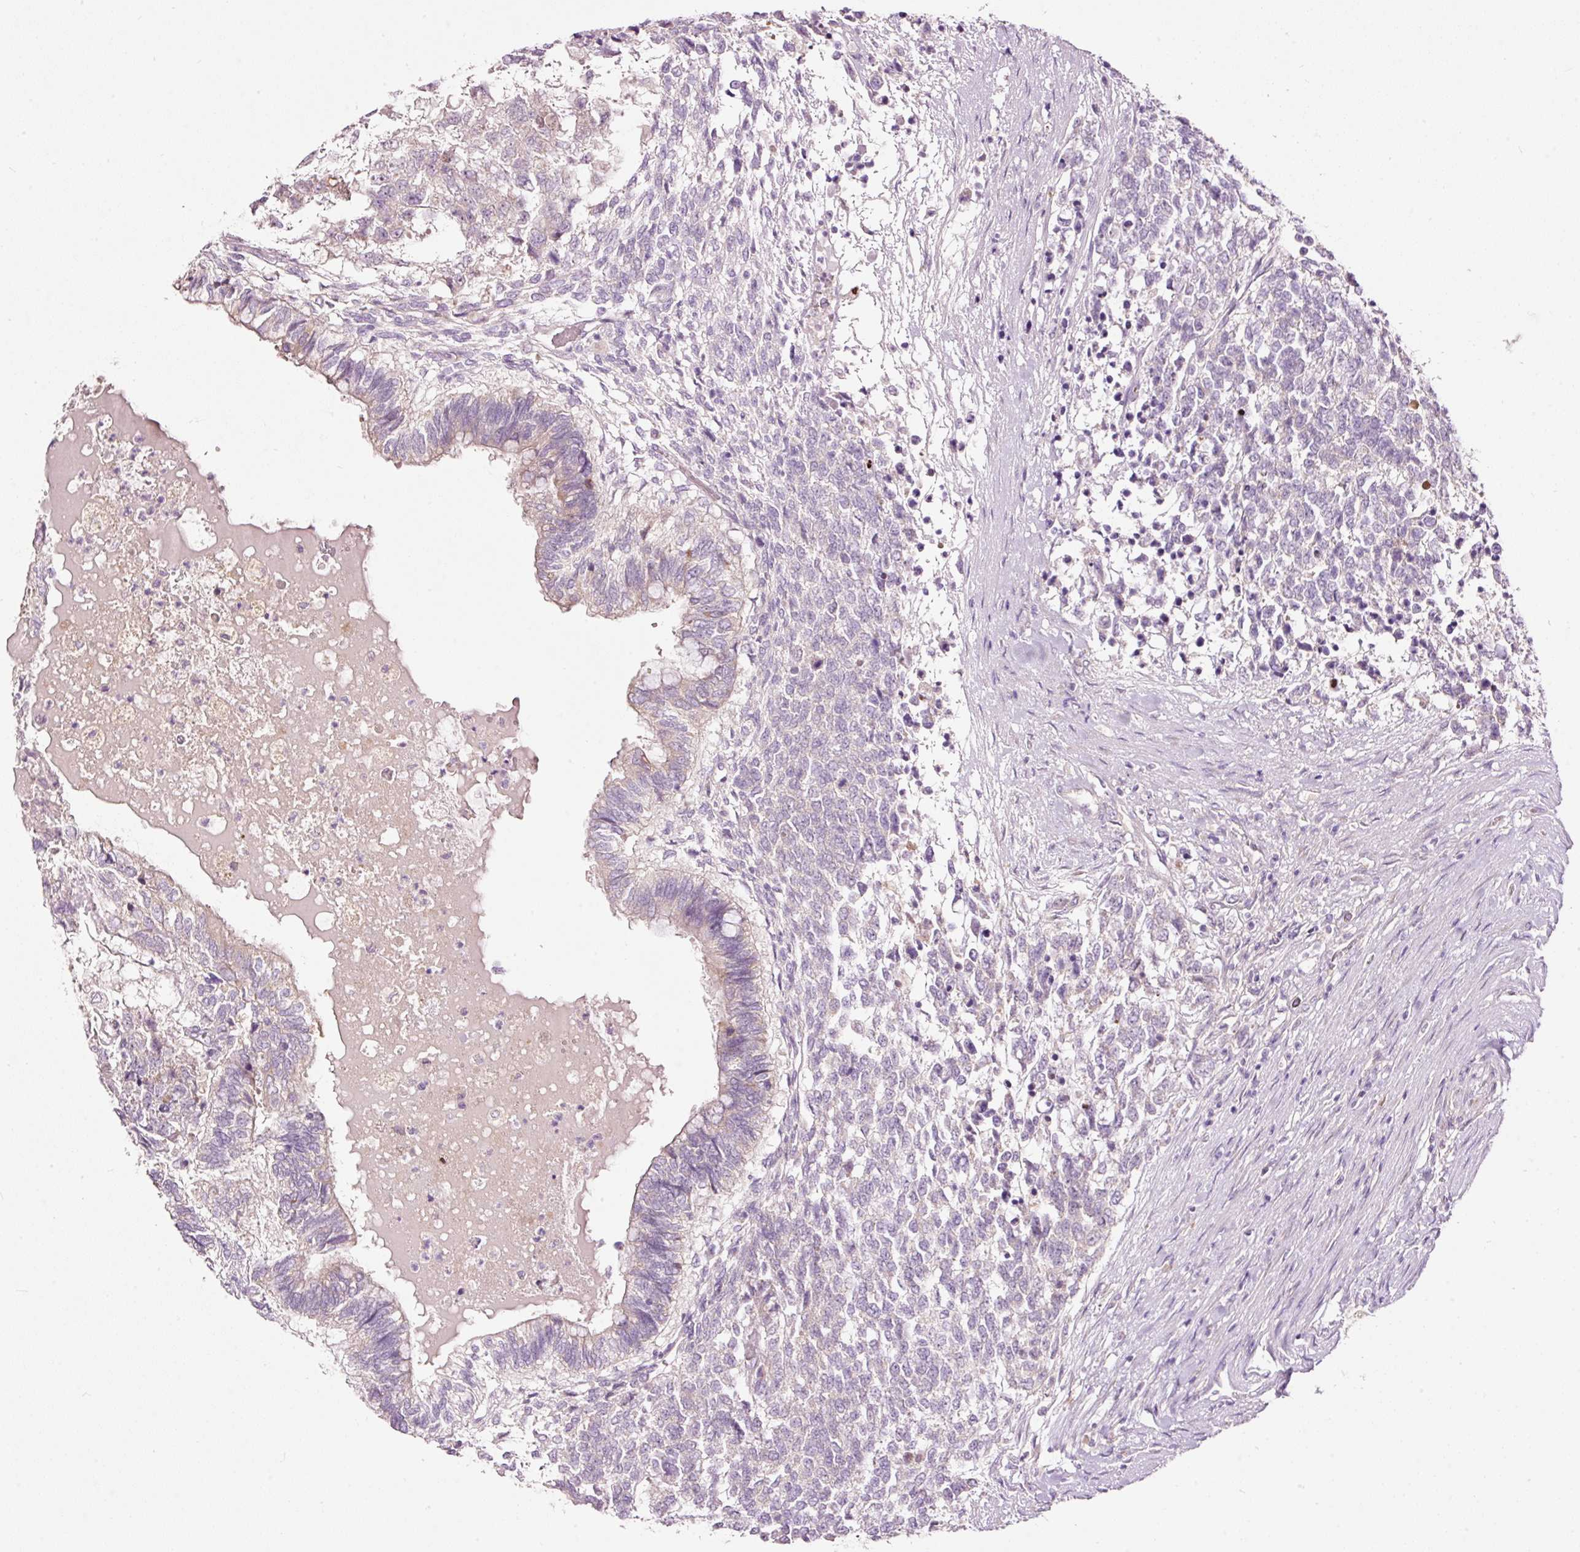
{"staining": {"intensity": "weak", "quantity": "<25%", "location": "cytoplasmic/membranous"}, "tissue": "testis cancer", "cell_type": "Tumor cells", "image_type": "cancer", "snomed": [{"axis": "morphology", "description": "Carcinoma, Embryonal, NOS"}, {"axis": "topography", "description": "Testis"}], "caption": "IHC micrograph of neoplastic tissue: testis cancer (embryonal carcinoma) stained with DAB displays no significant protein staining in tumor cells. Nuclei are stained in blue.", "gene": "RSPO2", "patient": {"sex": "male", "age": 23}}